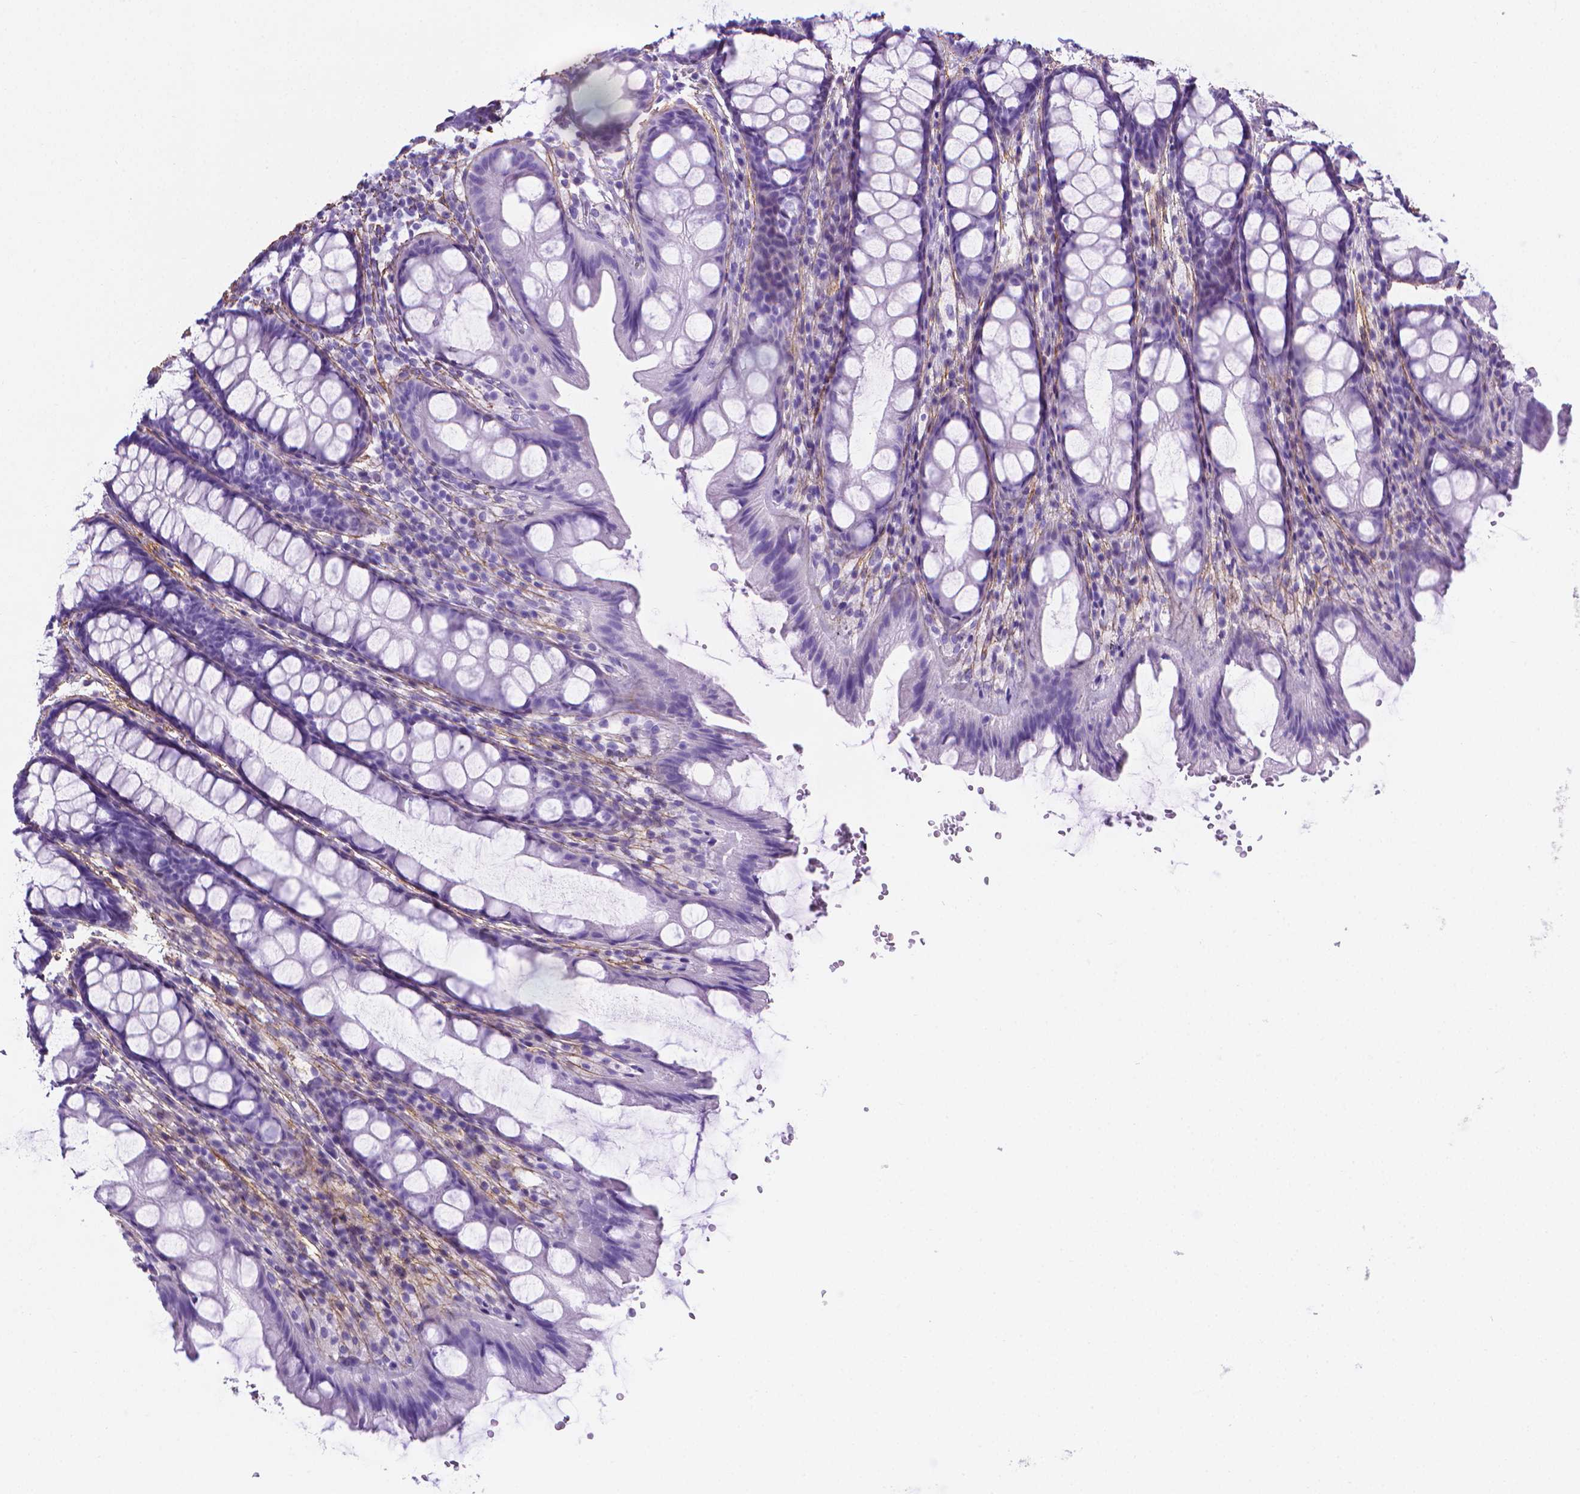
{"staining": {"intensity": "negative", "quantity": "none", "location": "none"}, "tissue": "colon", "cell_type": "Endothelial cells", "image_type": "normal", "snomed": [{"axis": "morphology", "description": "Normal tissue, NOS"}, {"axis": "topography", "description": "Colon"}], "caption": "Immunohistochemistry photomicrograph of normal colon: colon stained with DAB (3,3'-diaminobenzidine) demonstrates no significant protein positivity in endothelial cells. (DAB immunohistochemistry visualized using brightfield microscopy, high magnification).", "gene": "MFAP2", "patient": {"sex": "male", "age": 47}}